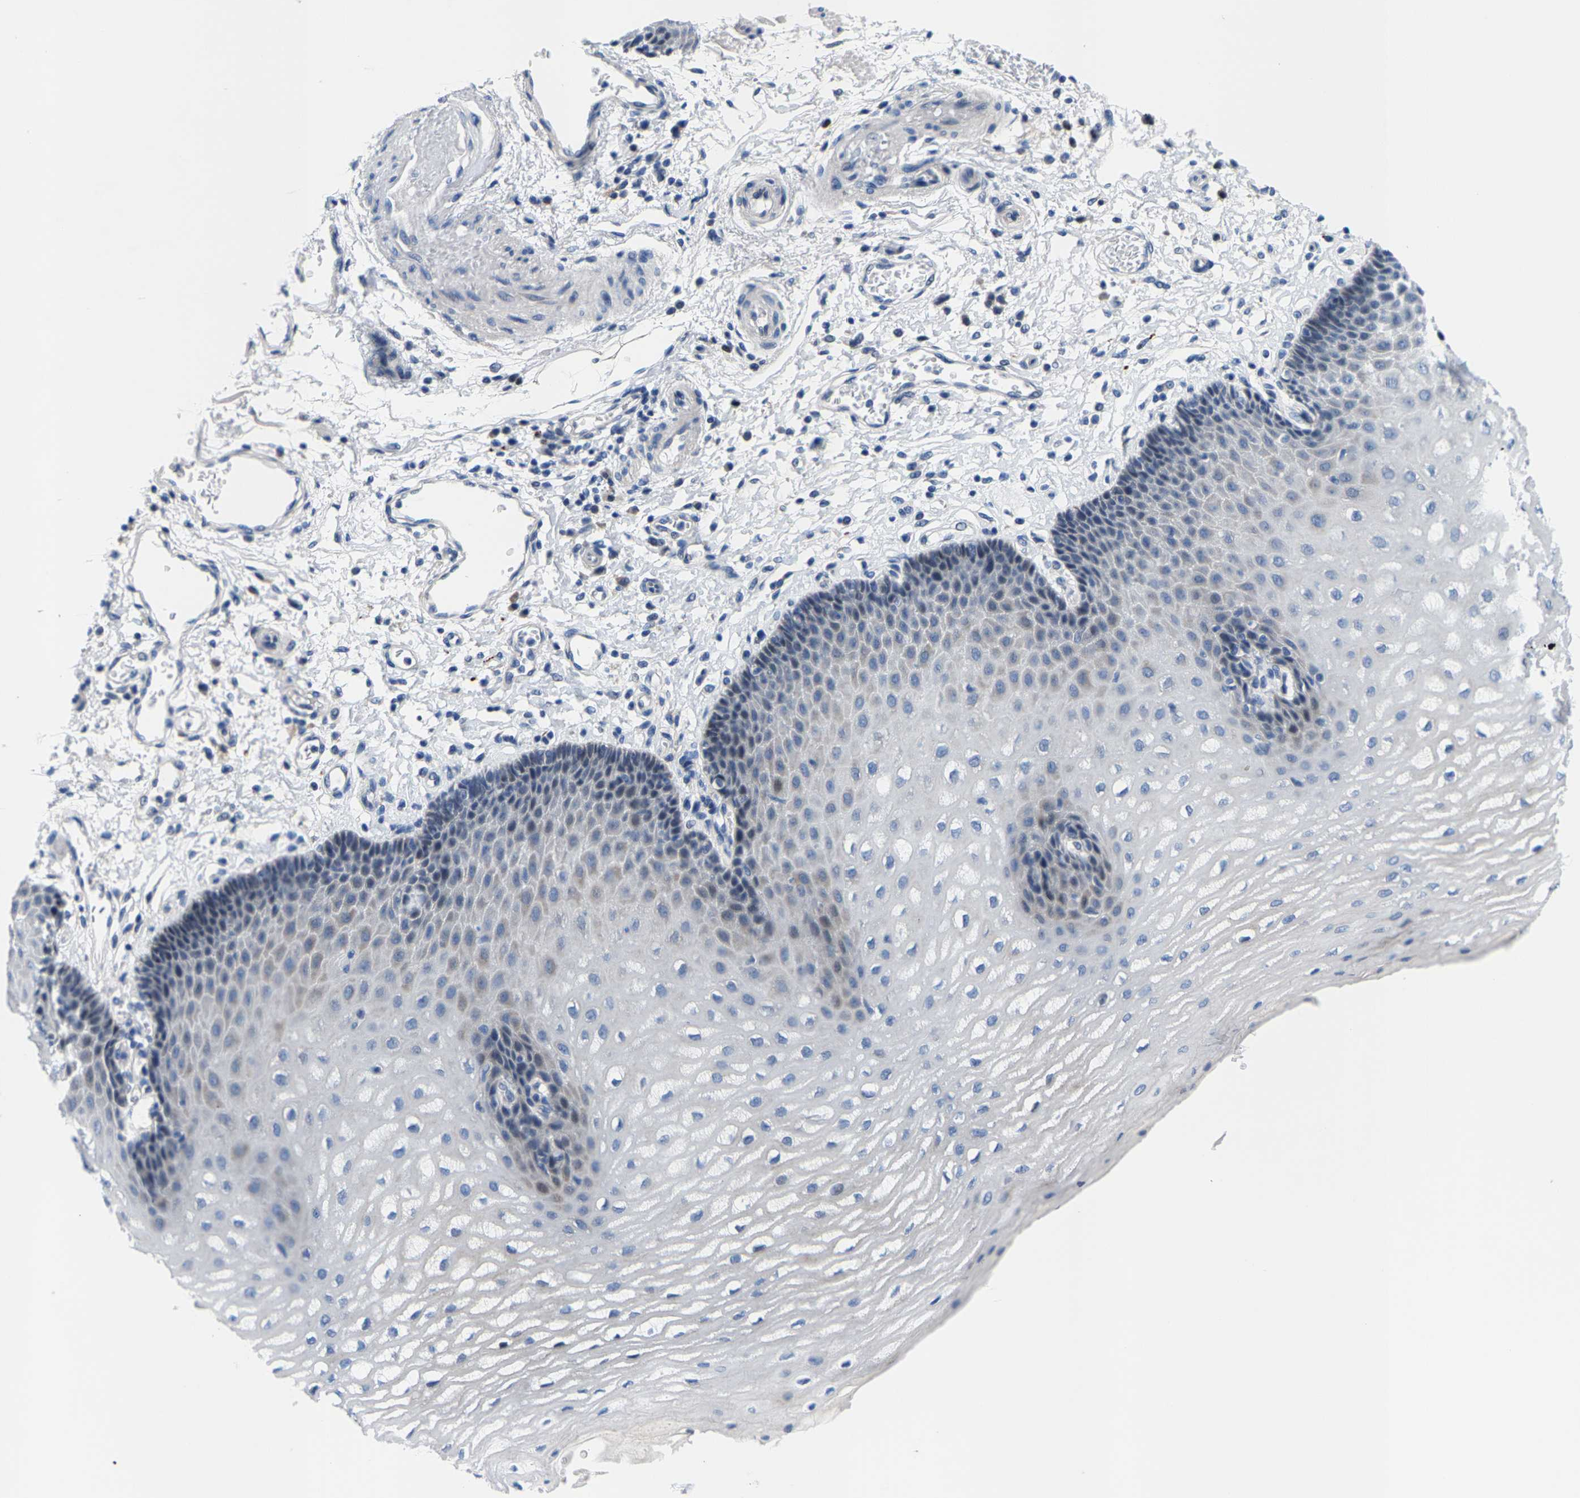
{"staining": {"intensity": "negative", "quantity": "none", "location": "none"}, "tissue": "esophagus", "cell_type": "Squamous epithelial cells", "image_type": "normal", "snomed": [{"axis": "morphology", "description": "Normal tissue, NOS"}, {"axis": "topography", "description": "Esophagus"}], "caption": "Immunohistochemistry (IHC) of benign esophagus displays no staining in squamous epithelial cells.", "gene": "KLHL1", "patient": {"sex": "male", "age": 54}}